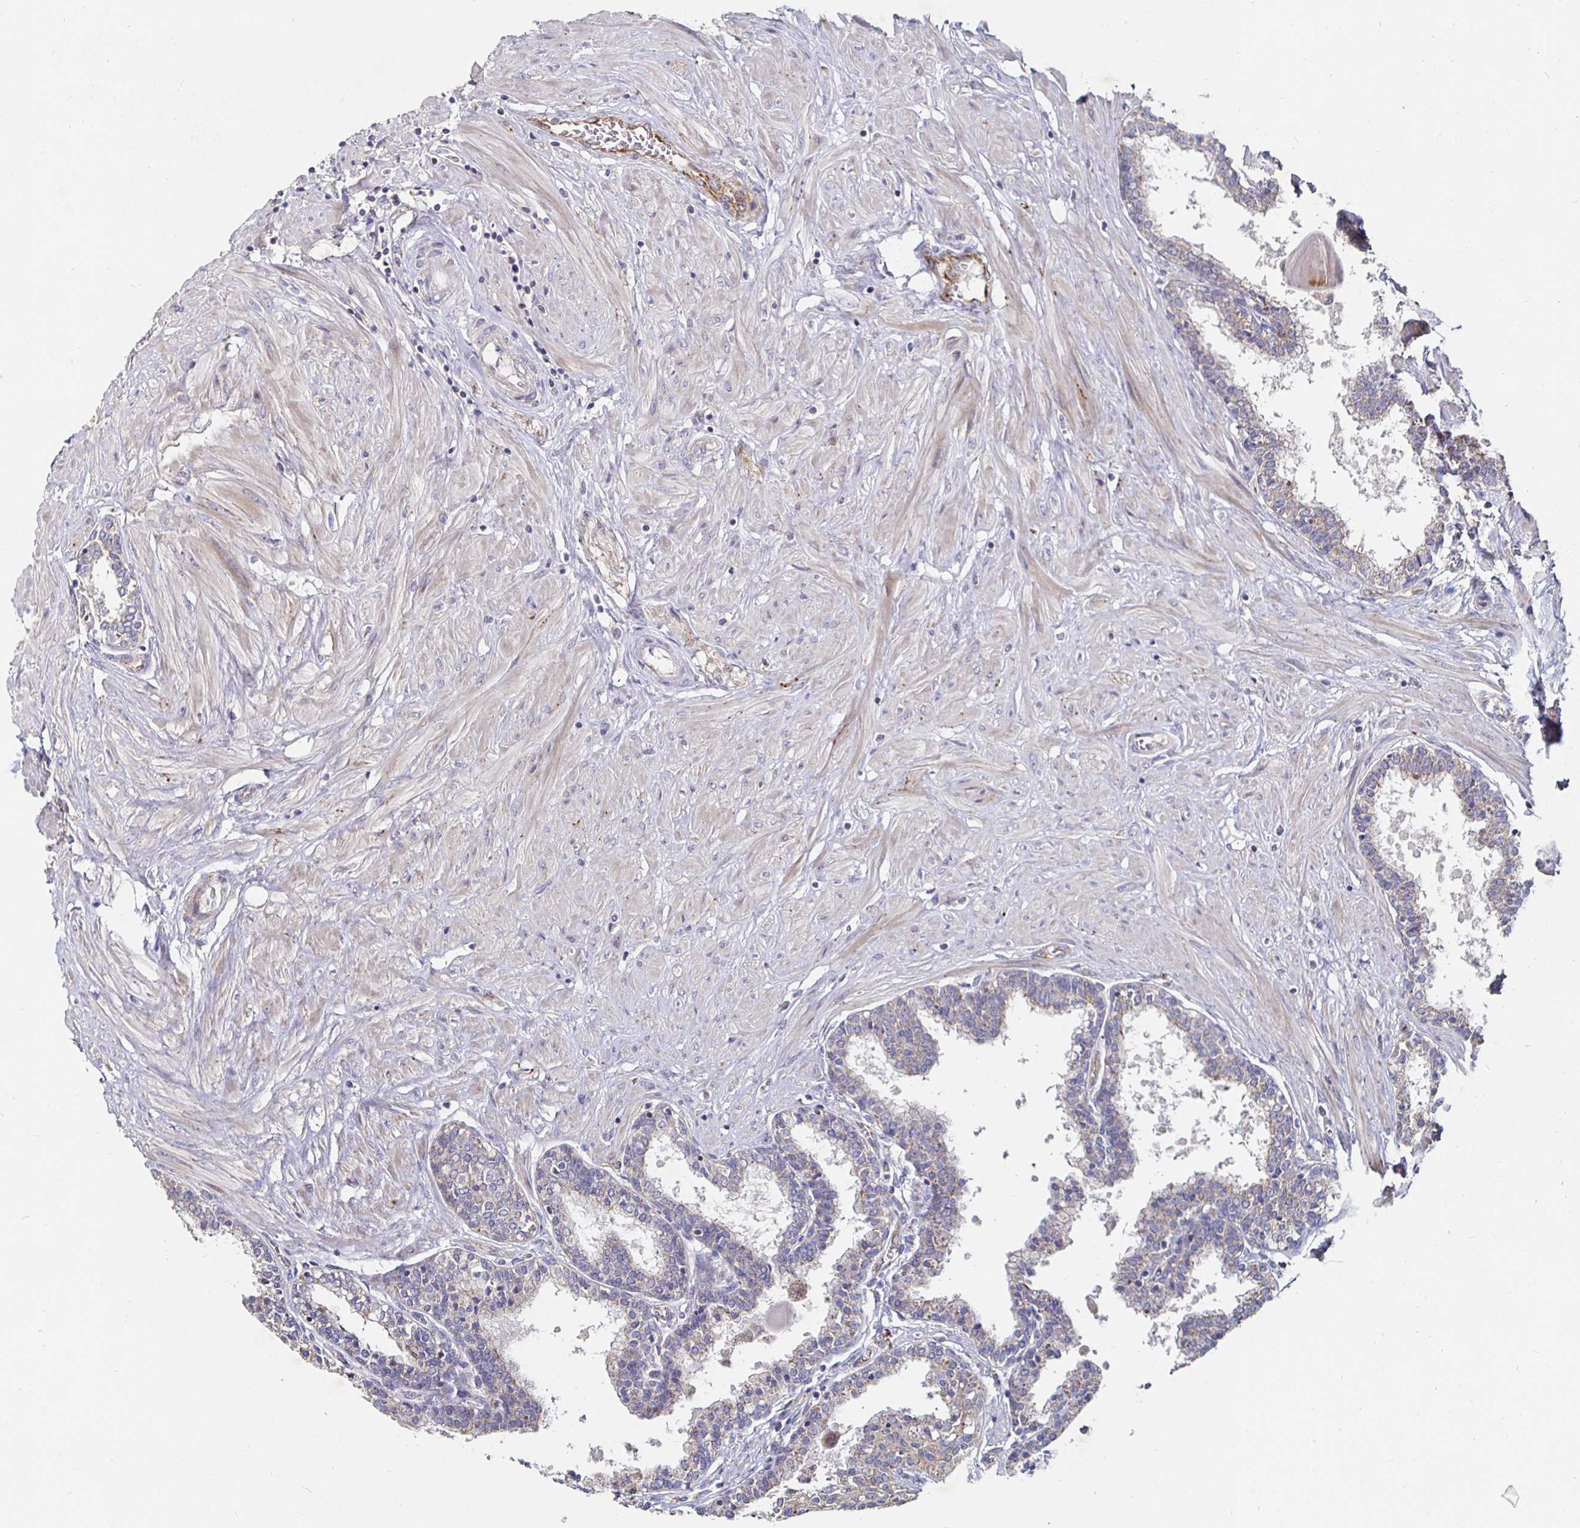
{"staining": {"intensity": "weak", "quantity": "25%-75%", "location": "cytoplasmic/membranous"}, "tissue": "prostate", "cell_type": "Glandular cells", "image_type": "normal", "snomed": [{"axis": "morphology", "description": "Normal tissue, NOS"}, {"axis": "topography", "description": "Prostate"}], "caption": "High-magnification brightfield microscopy of benign prostate stained with DAB (3,3'-diaminobenzidine) (brown) and counterstained with hematoxylin (blue). glandular cells exhibit weak cytoplasmic/membranous staining is appreciated in about25%-75% of cells.", "gene": "NRSN1", "patient": {"sex": "male", "age": 55}}